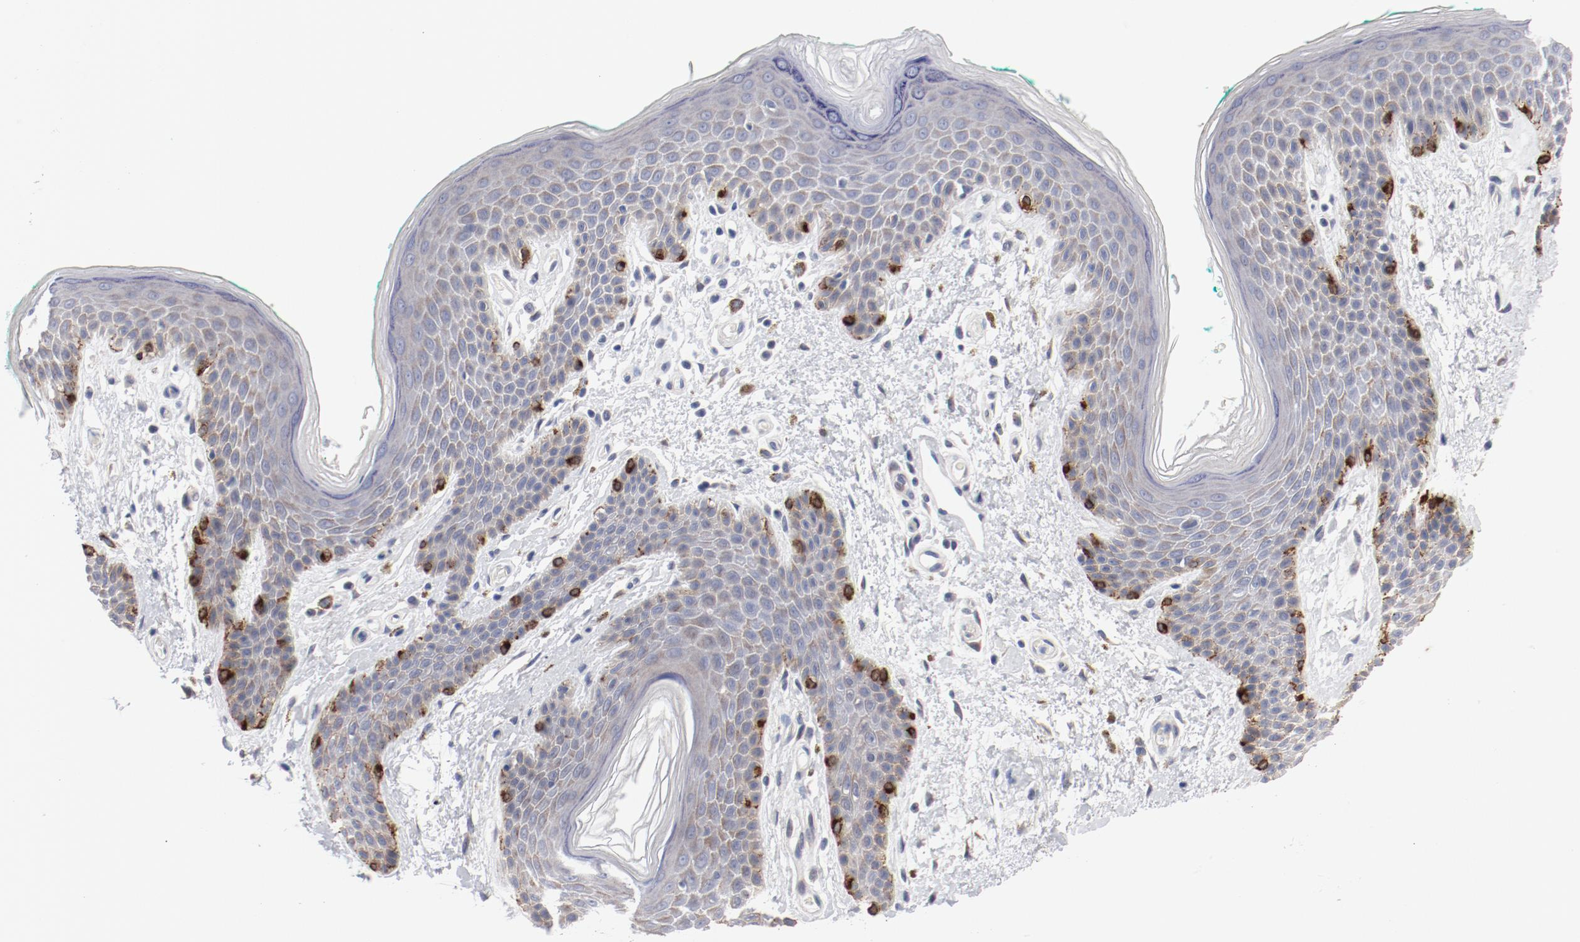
{"staining": {"intensity": "strong", "quantity": "<25%", "location": "cytoplasmic/membranous"}, "tissue": "skin", "cell_type": "Epidermal cells", "image_type": "normal", "snomed": [{"axis": "morphology", "description": "Normal tissue, NOS"}, {"axis": "topography", "description": "Anal"}], "caption": "High-magnification brightfield microscopy of unremarkable skin stained with DAB (brown) and counterstained with hematoxylin (blue). epidermal cells exhibit strong cytoplasmic/membranous positivity is seen in about<25% of cells. The staining is performed using DAB brown chromogen to label protein expression. The nuclei are counter-stained blue using hematoxylin.", "gene": "GPR143", "patient": {"sex": "male", "age": 74}}